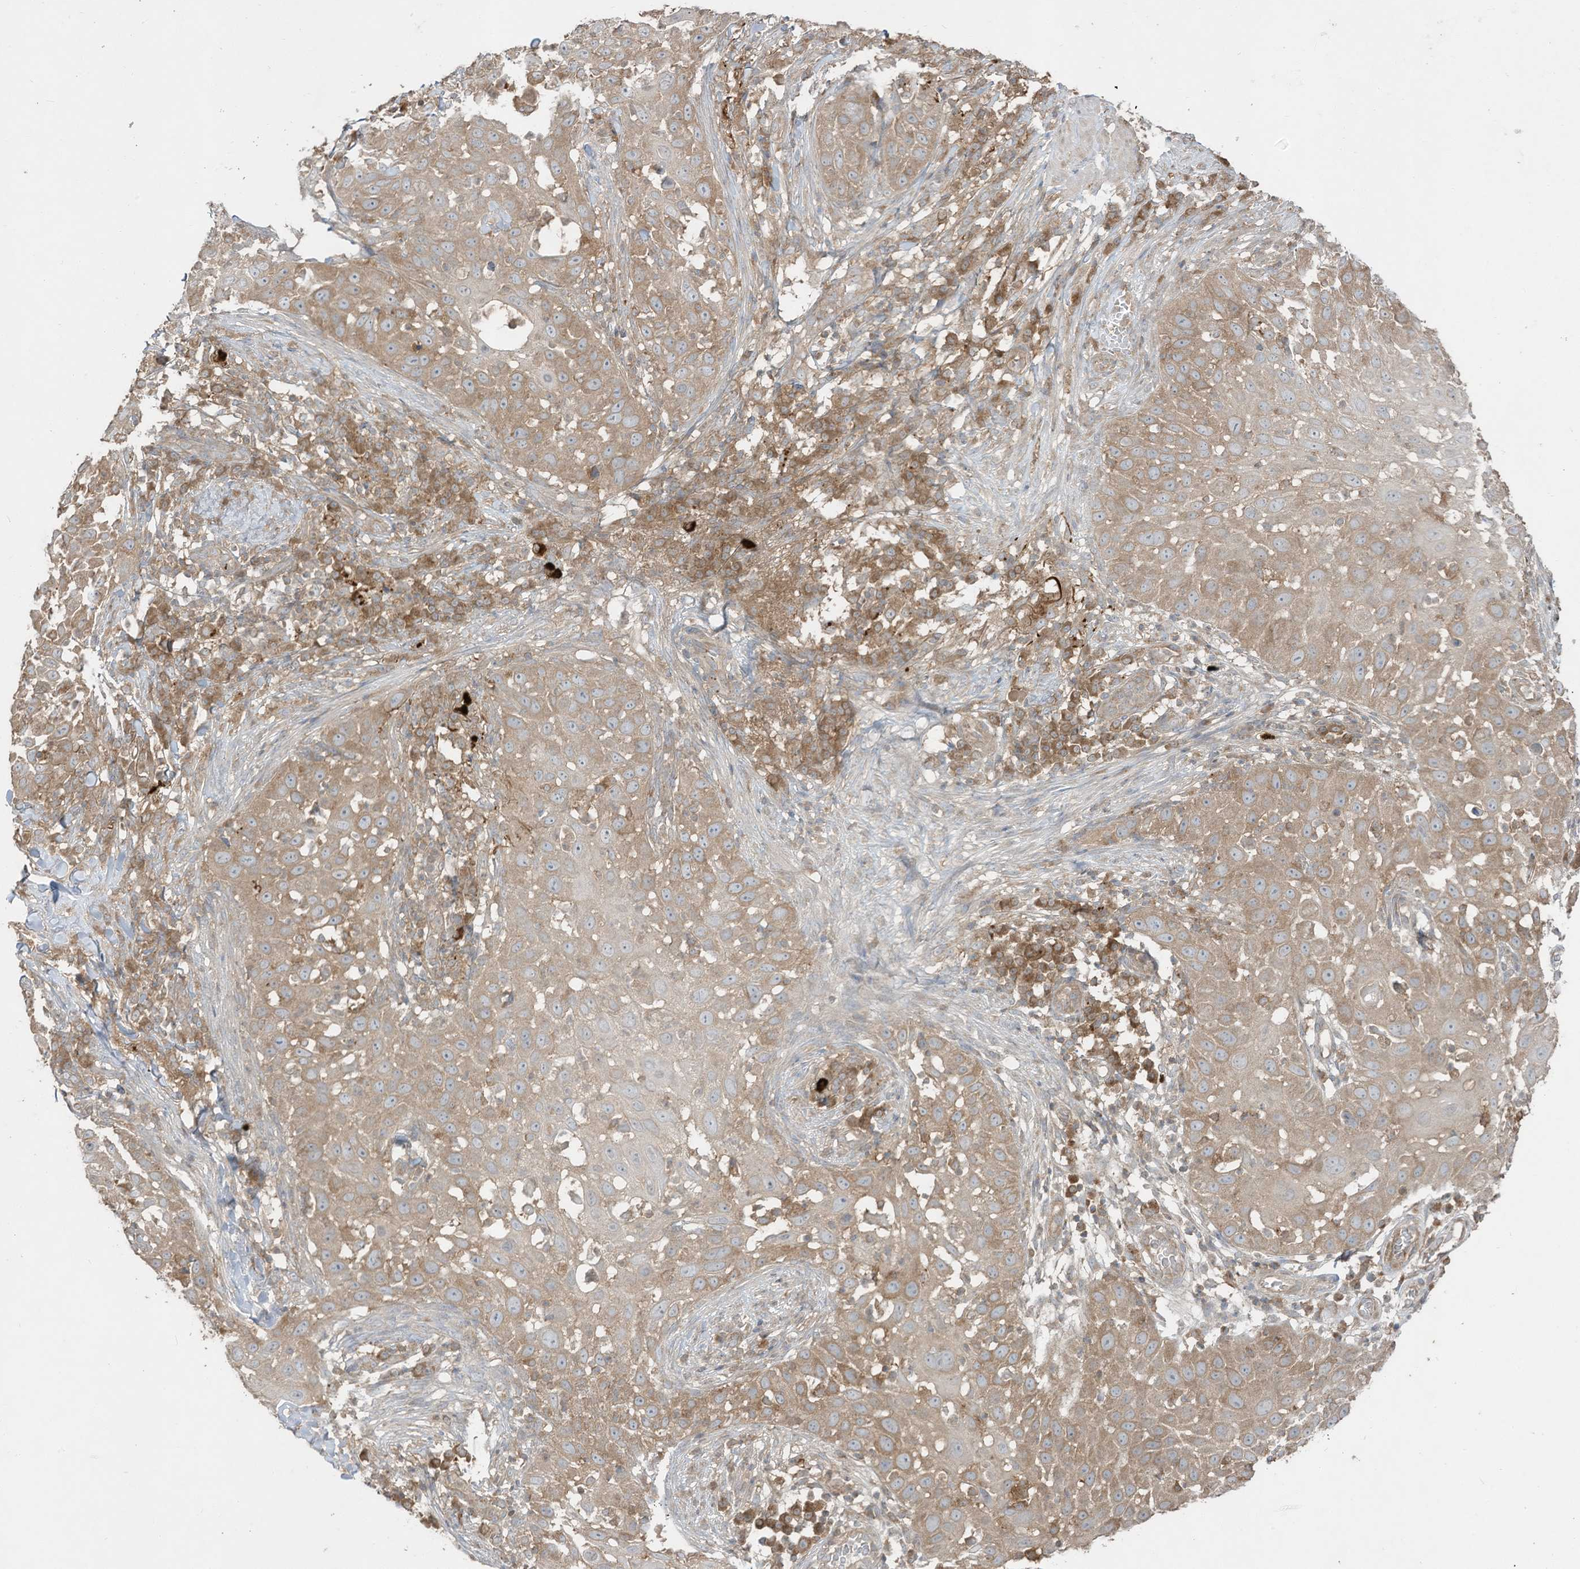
{"staining": {"intensity": "moderate", "quantity": "25%-75%", "location": "cytoplasmic/membranous"}, "tissue": "skin cancer", "cell_type": "Tumor cells", "image_type": "cancer", "snomed": [{"axis": "morphology", "description": "Squamous cell carcinoma, NOS"}, {"axis": "topography", "description": "Skin"}], "caption": "Brown immunohistochemical staining in human squamous cell carcinoma (skin) shows moderate cytoplasmic/membranous positivity in approximately 25%-75% of tumor cells. (IHC, brightfield microscopy, high magnification).", "gene": "LDAH", "patient": {"sex": "female", "age": 44}}